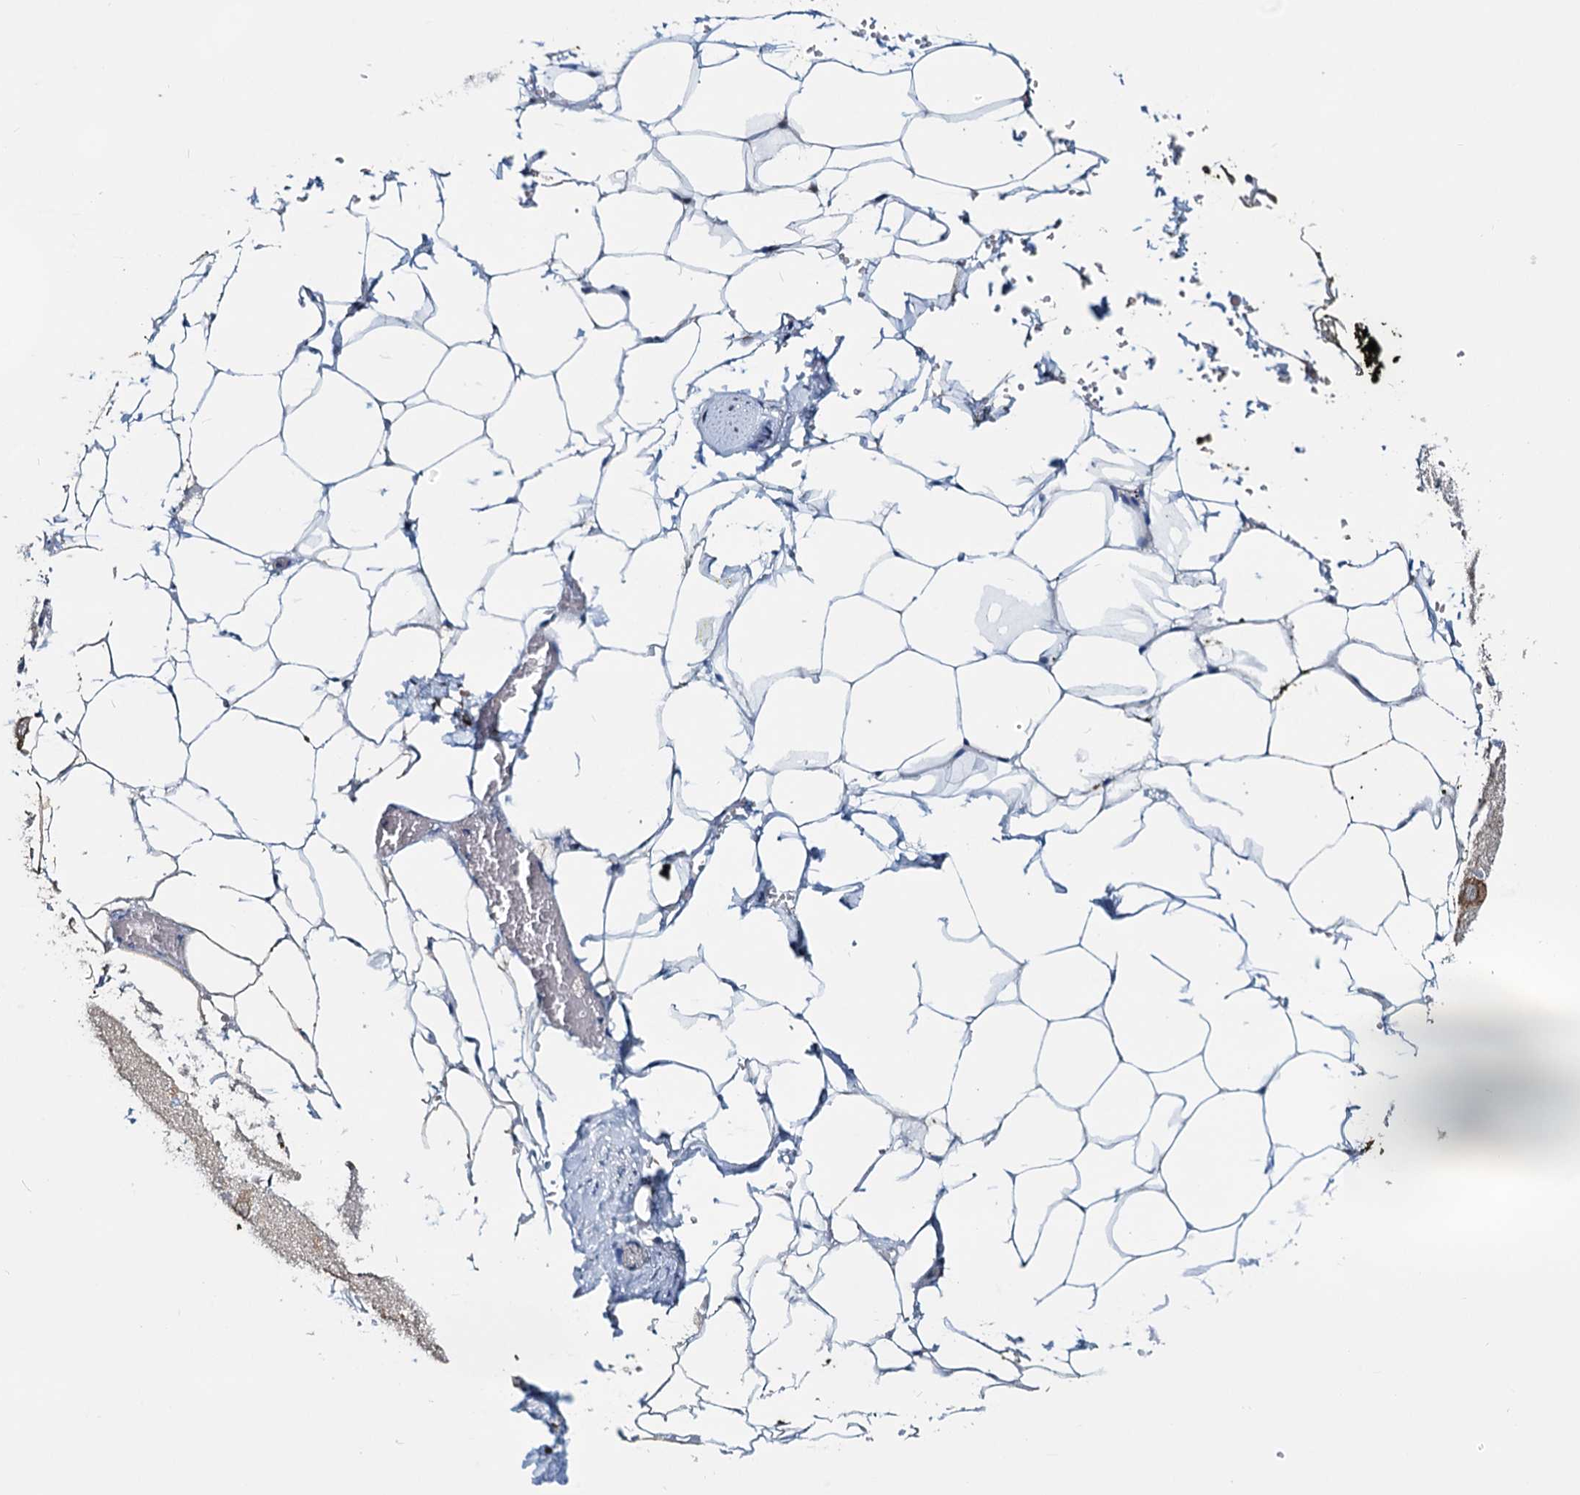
{"staining": {"intensity": "moderate", "quantity": ">75%", "location": "nuclear"}, "tissue": "adipose tissue", "cell_type": "Adipocytes", "image_type": "normal", "snomed": [{"axis": "morphology", "description": "Normal tissue, NOS"}, {"axis": "morphology", "description": "Adenocarcinoma, Low grade"}, {"axis": "topography", "description": "Prostate"}, {"axis": "topography", "description": "Peripheral nerve tissue"}], "caption": "Adipose tissue stained for a protein reveals moderate nuclear positivity in adipocytes. The staining was performed using DAB (3,3'-diaminobenzidine) to visualize the protein expression in brown, while the nuclei were stained in blue with hematoxylin (Magnification: 20x).", "gene": "METTL14", "patient": {"sex": "male", "age": 63}}